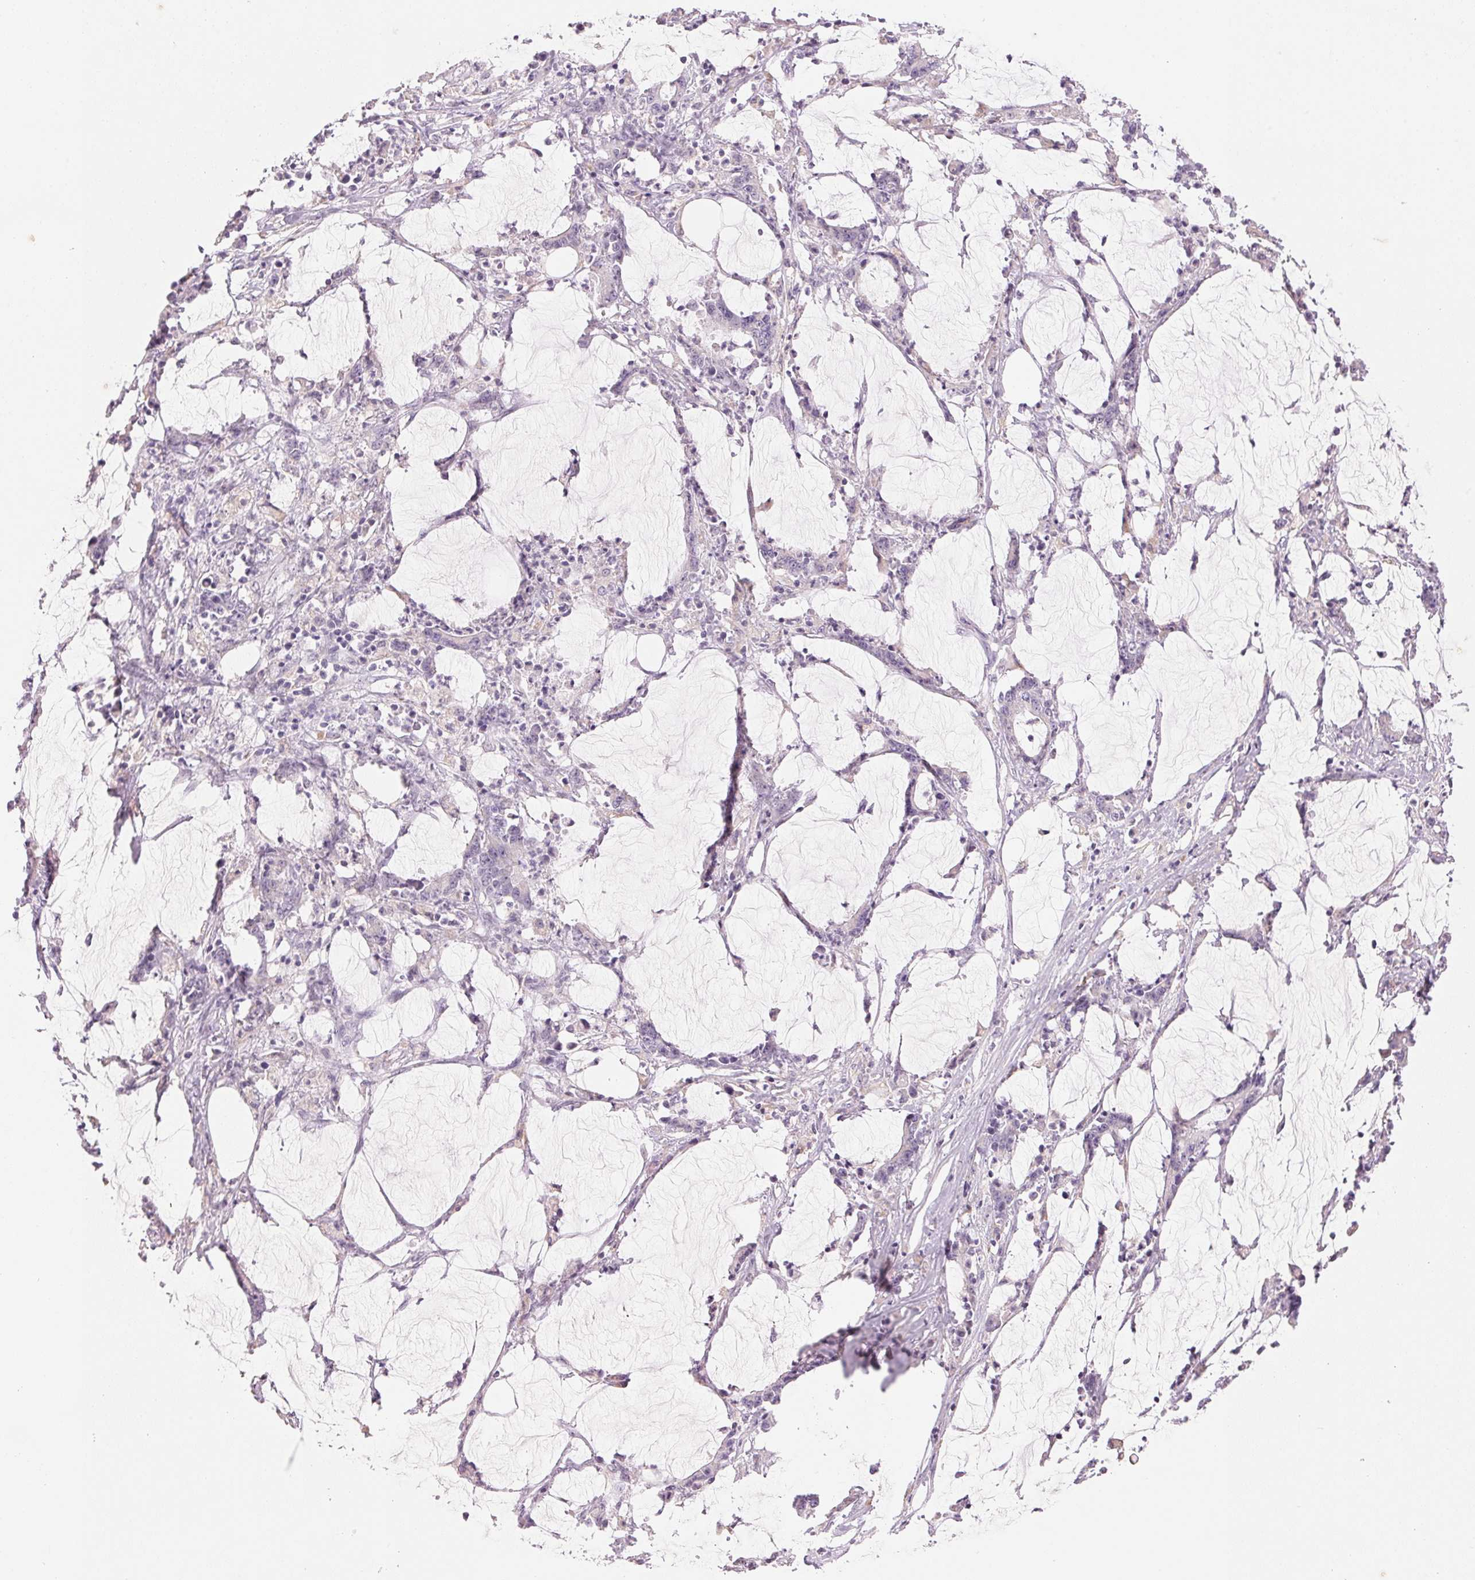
{"staining": {"intensity": "negative", "quantity": "none", "location": "none"}, "tissue": "stomach cancer", "cell_type": "Tumor cells", "image_type": "cancer", "snomed": [{"axis": "morphology", "description": "Adenocarcinoma, NOS"}, {"axis": "topography", "description": "Stomach, upper"}], "caption": "Human stomach cancer stained for a protein using IHC exhibits no positivity in tumor cells.", "gene": "CYP11B1", "patient": {"sex": "male", "age": 68}}